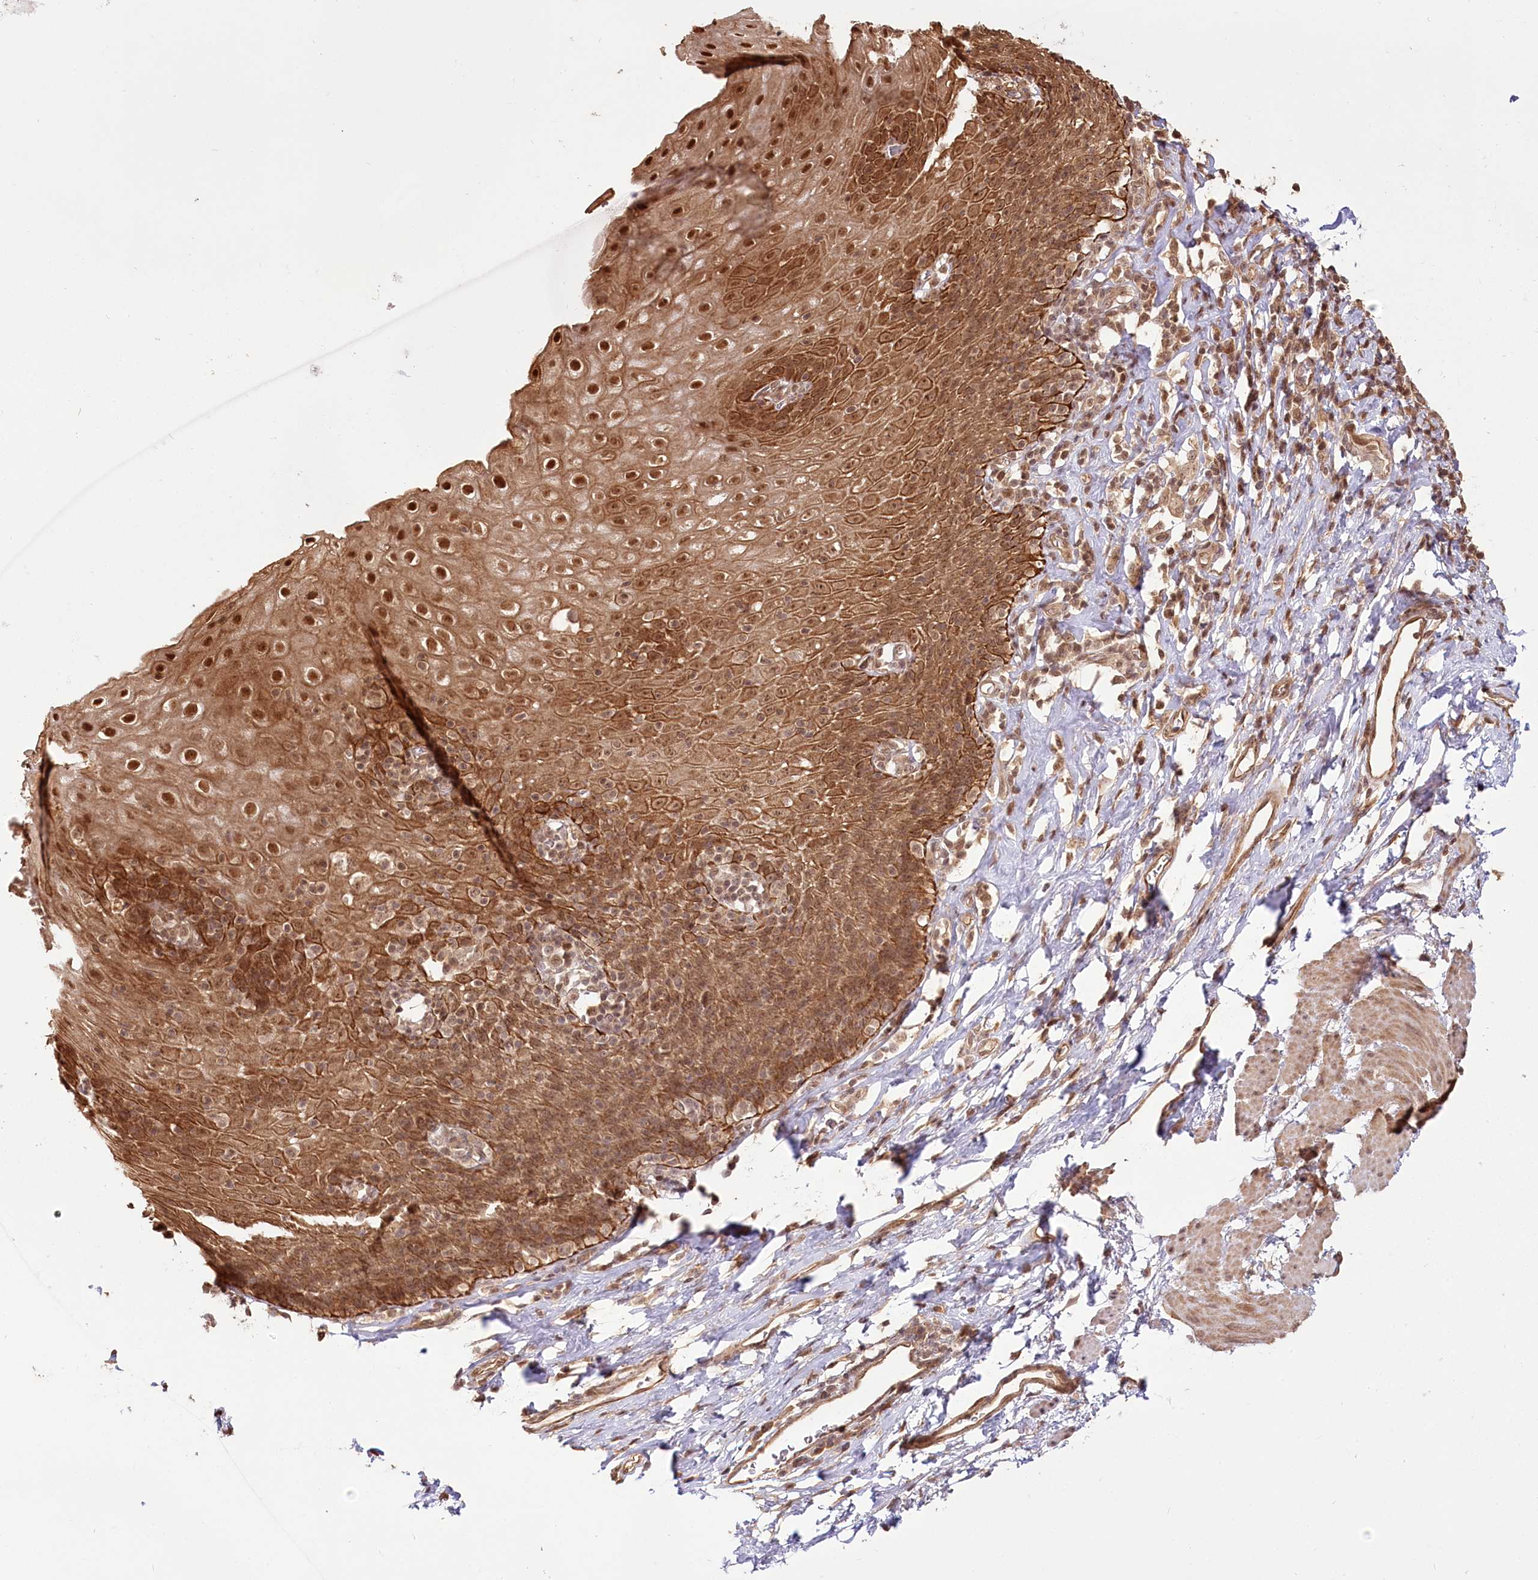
{"staining": {"intensity": "strong", "quantity": ">75%", "location": "cytoplasmic/membranous,nuclear"}, "tissue": "esophagus", "cell_type": "Squamous epithelial cells", "image_type": "normal", "snomed": [{"axis": "morphology", "description": "Normal tissue, NOS"}, {"axis": "topography", "description": "Esophagus"}], "caption": "A histopathology image of human esophagus stained for a protein shows strong cytoplasmic/membranous,nuclear brown staining in squamous epithelial cells.", "gene": "R3HDM2", "patient": {"sex": "female", "age": 61}}